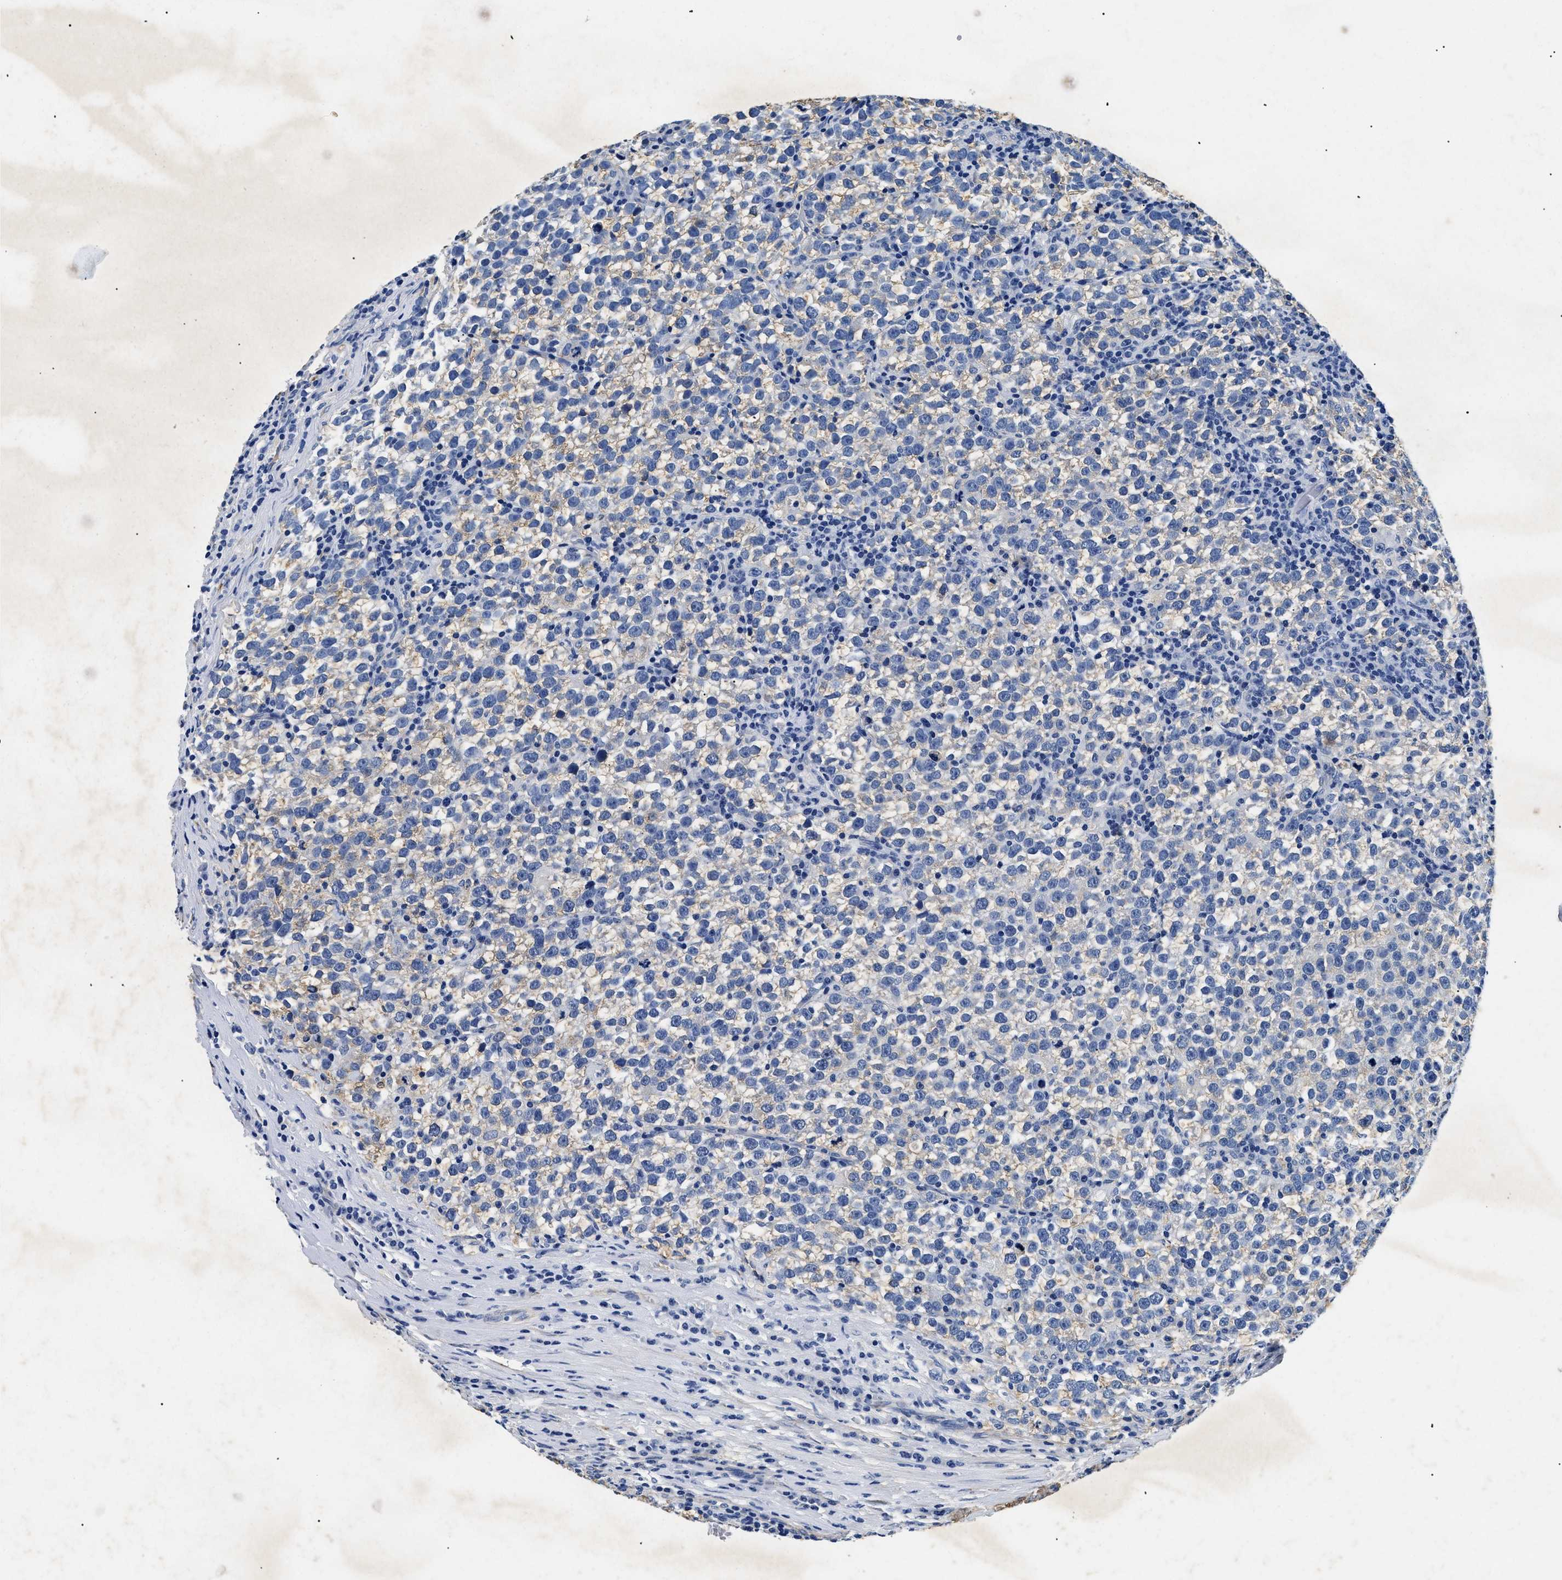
{"staining": {"intensity": "weak", "quantity": "<25%", "location": "cytoplasmic/membranous"}, "tissue": "testis cancer", "cell_type": "Tumor cells", "image_type": "cancer", "snomed": [{"axis": "morphology", "description": "Normal tissue, NOS"}, {"axis": "morphology", "description": "Seminoma, NOS"}, {"axis": "topography", "description": "Testis"}], "caption": "There is no significant staining in tumor cells of testis cancer (seminoma).", "gene": "LAMA3", "patient": {"sex": "male", "age": 43}}